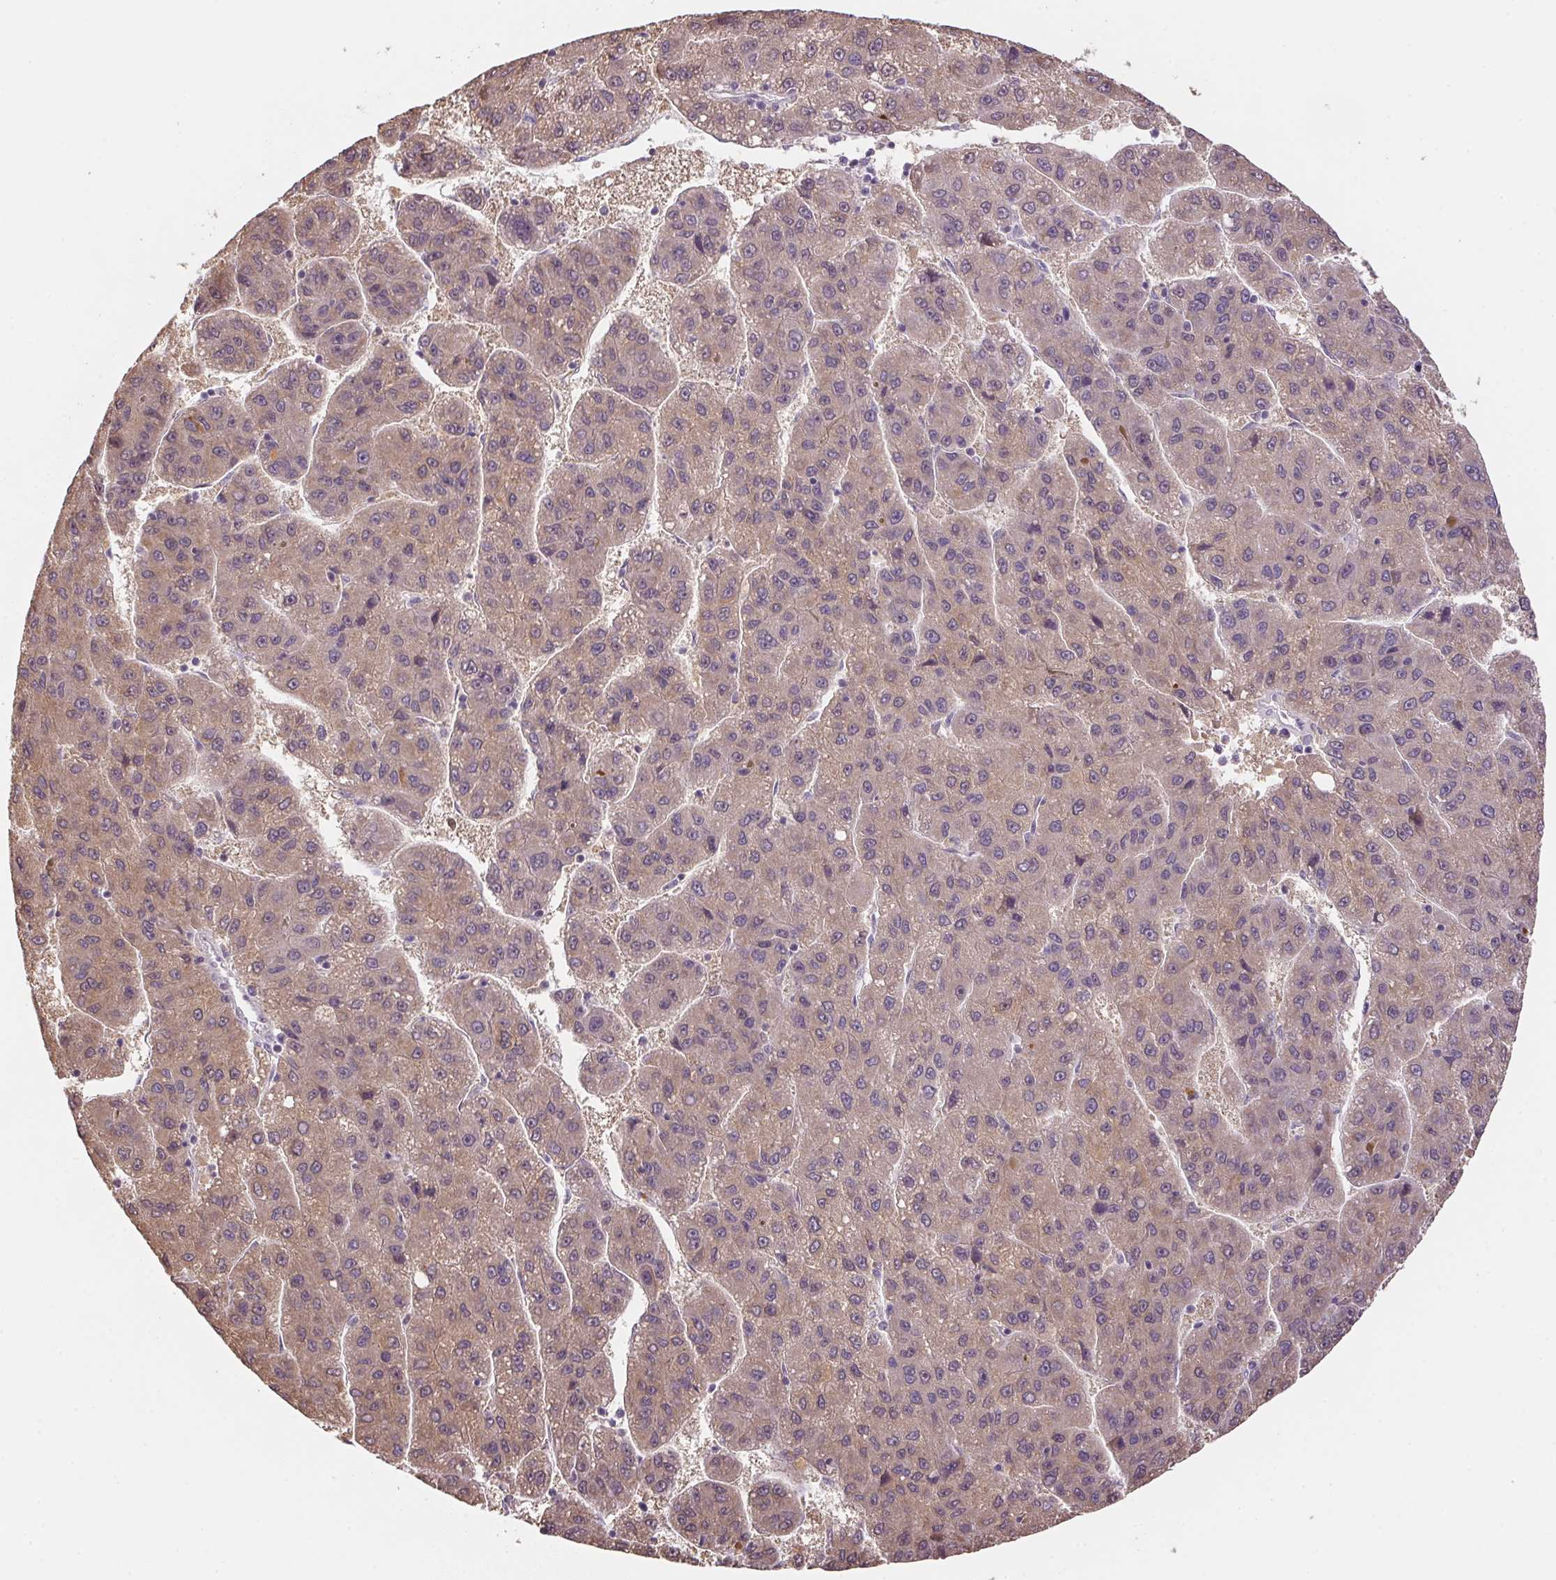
{"staining": {"intensity": "weak", "quantity": ">75%", "location": "cytoplasmic/membranous"}, "tissue": "liver cancer", "cell_type": "Tumor cells", "image_type": "cancer", "snomed": [{"axis": "morphology", "description": "Carcinoma, Hepatocellular, NOS"}, {"axis": "topography", "description": "Liver"}], "caption": "A low amount of weak cytoplasmic/membranous staining is present in about >75% of tumor cells in liver cancer tissue.", "gene": "ALDH8A1", "patient": {"sex": "female", "age": 82}}